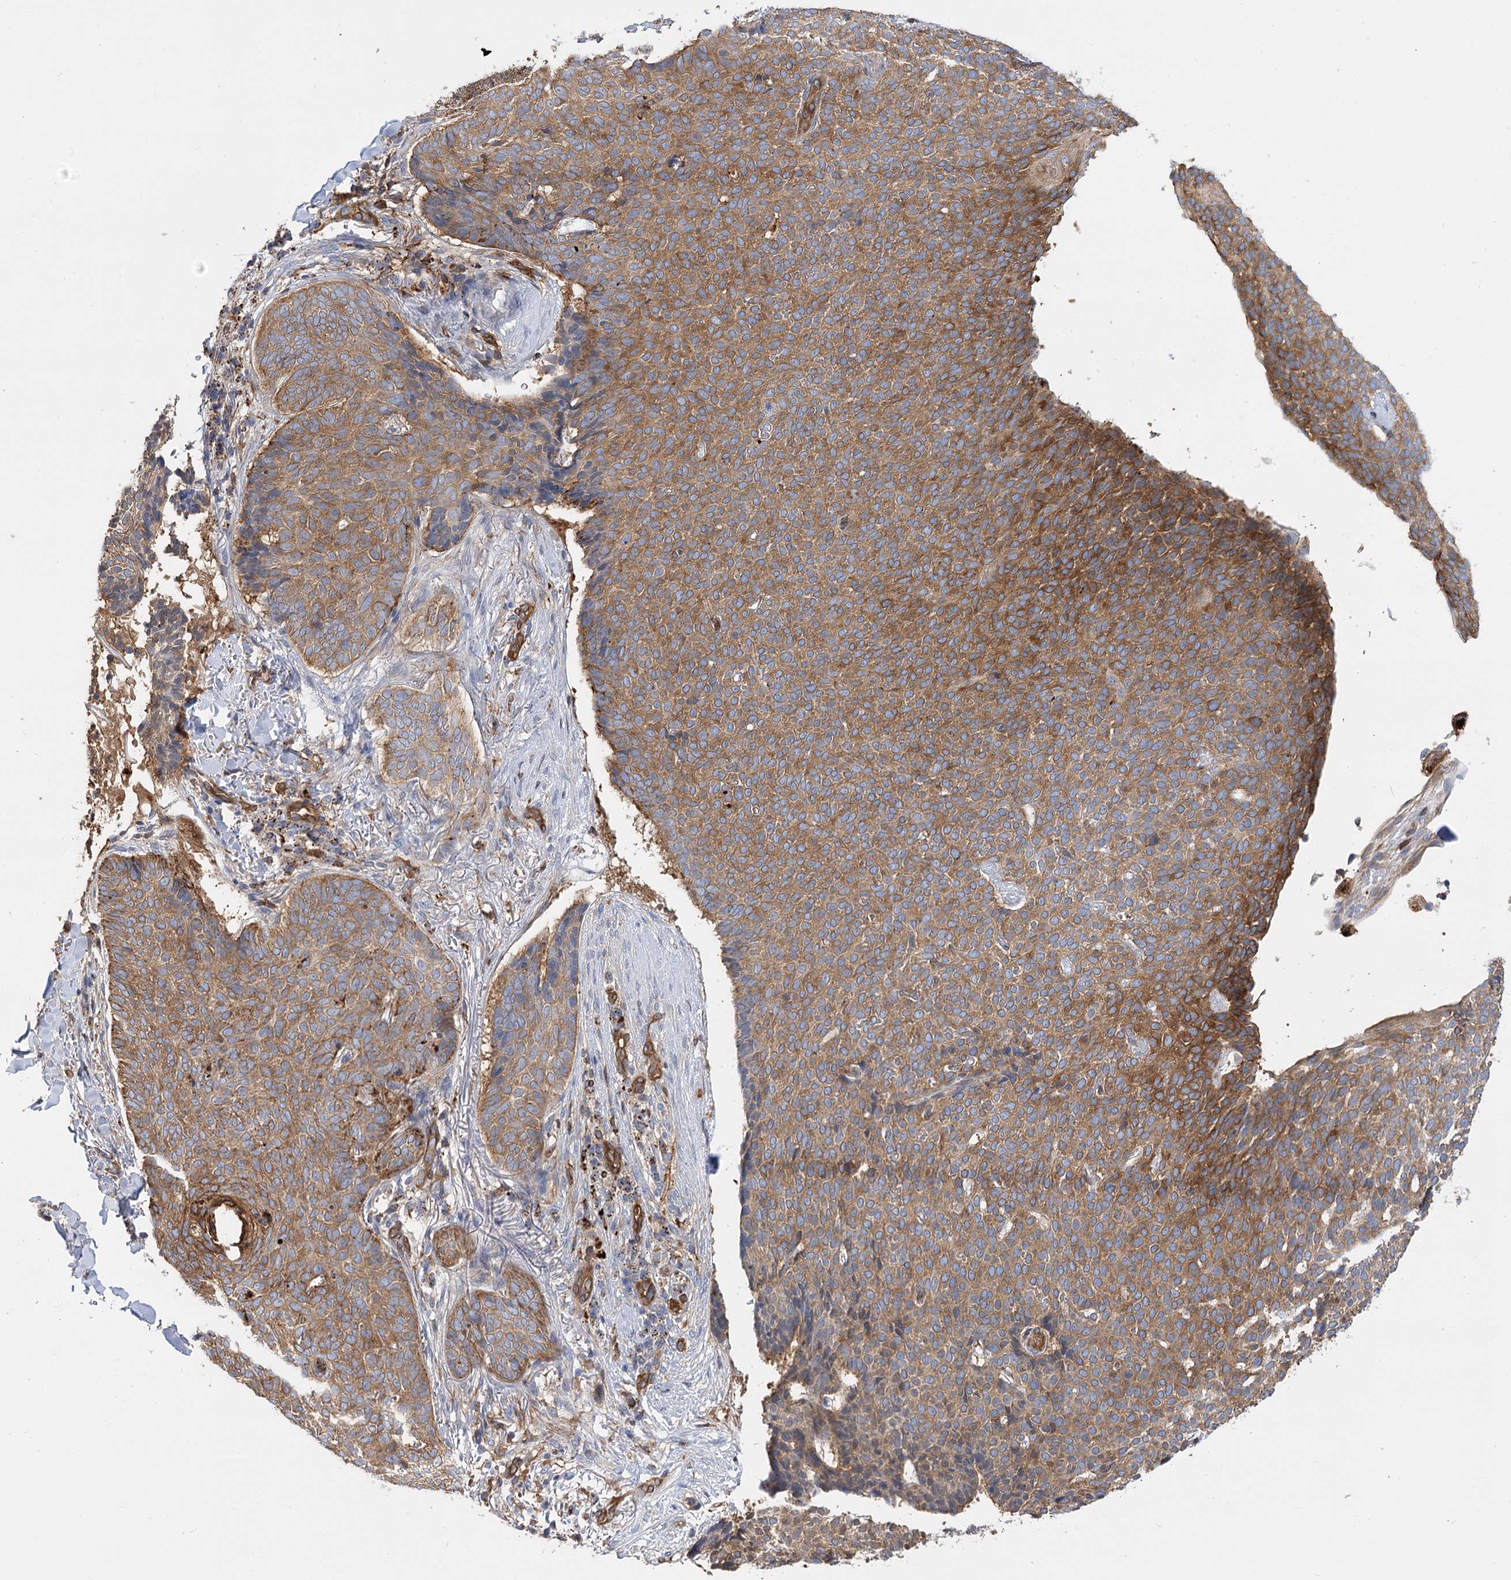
{"staining": {"intensity": "moderate", "quantity": ">75%", "location": "cytoplasmic/membranous"}, "tissue": "skin cancer", "cell_type": "Tumor cells", "image_type": "cancer", "snomed": [{"axis": "morphology", "description": "Normal tissue, NOS"}, {"axis": "morphology", "description": "Basal cell carcinoma"}, {"axis": "topography", "description": "Skin"}], "caption": "Skin cancer stained with DAB (3,3'-diaminobenzidine) immunohistochemistry (IHC) demonstrates medium levels of moderate cytoplasmic/membranous staining in approximately >75% of tumor cells.", "gene": "GUSB", "patient": {"sex": "male", "age": 50}}